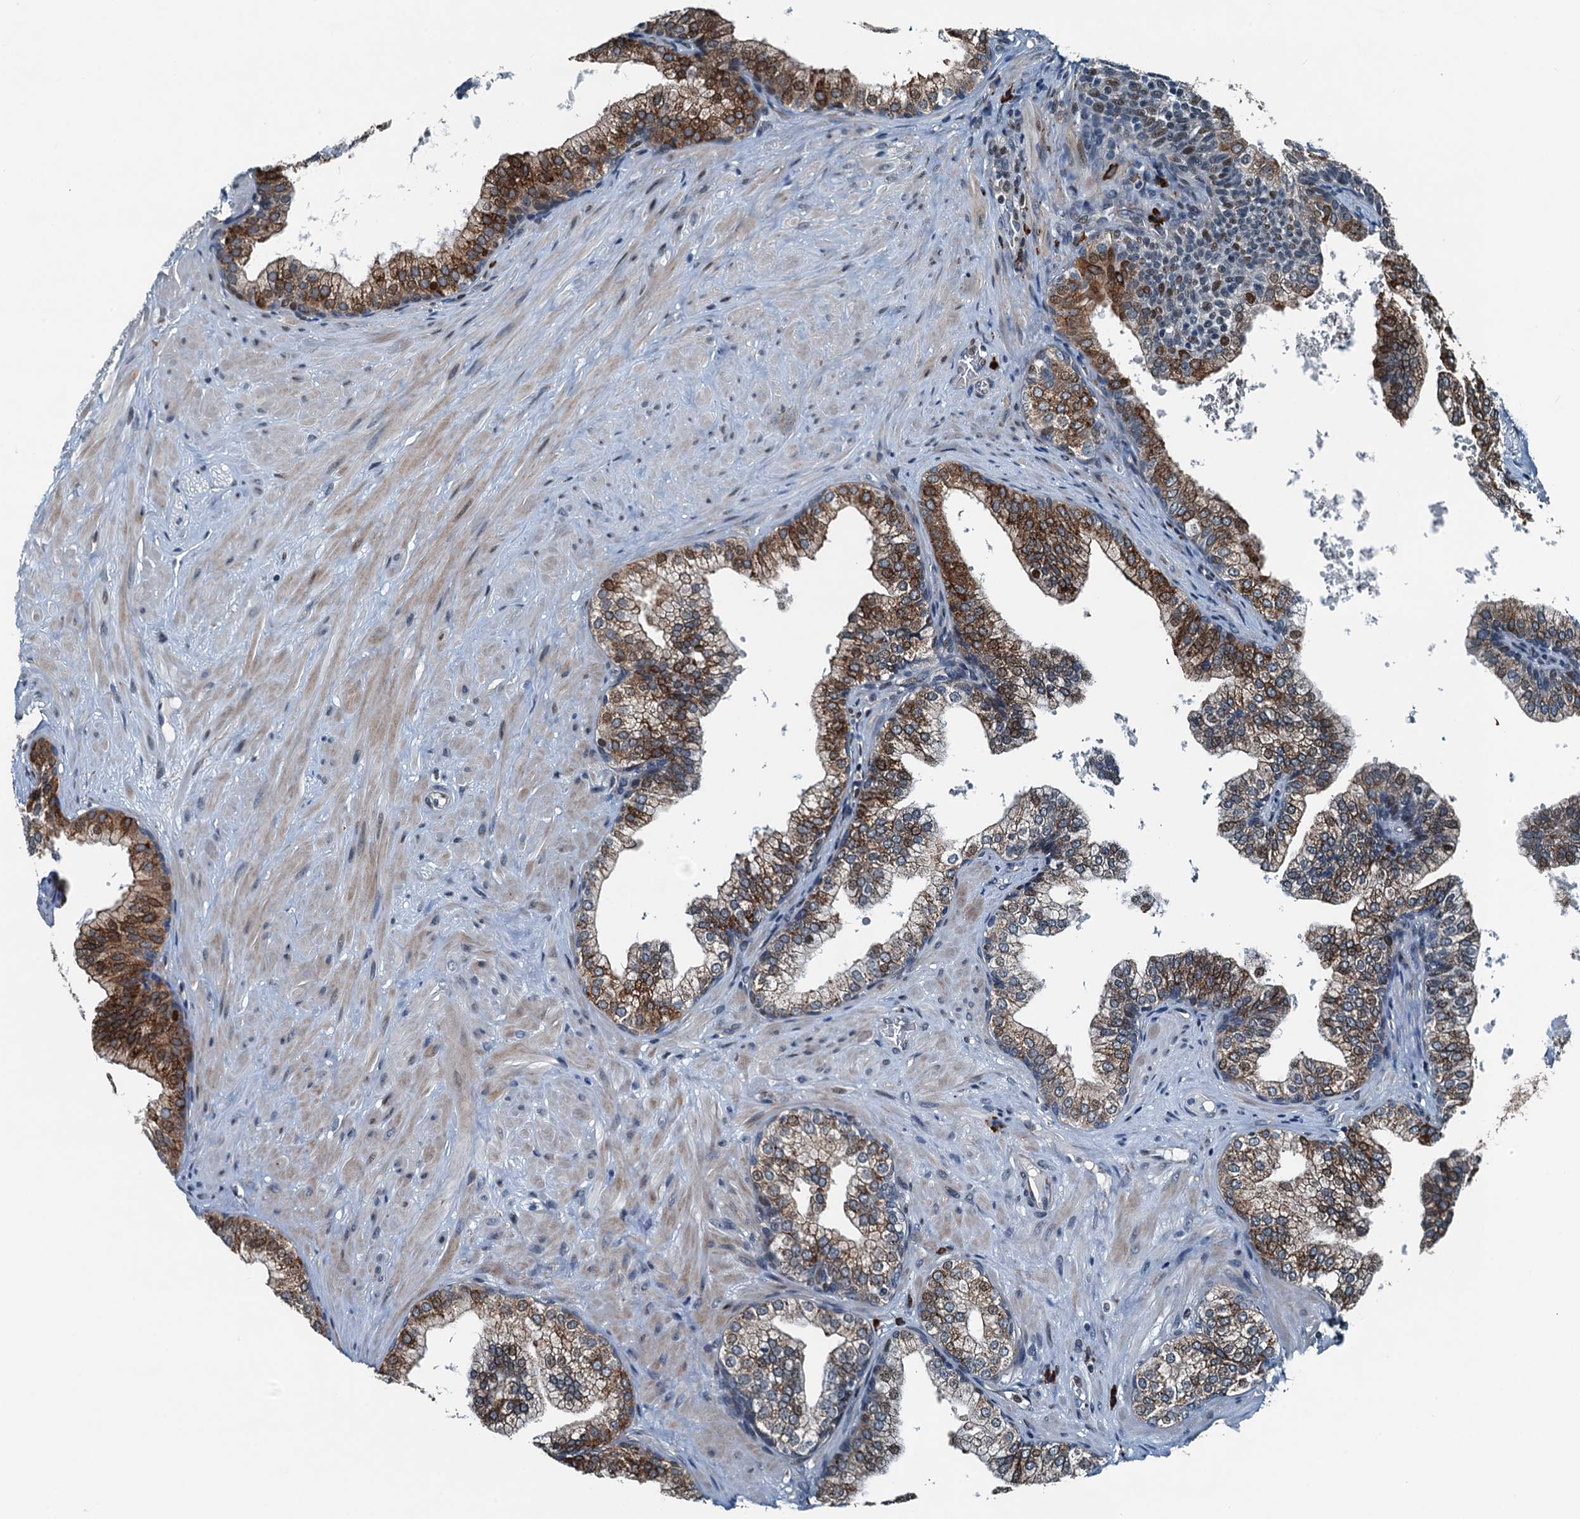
{"staining": {"intensity": "moderate", "quantity": "25%-75%", "location": "cytoplasmic/membranous,nuclear"}, "tissue": "prostate", "cell_type": "Glandular cells", "image_type": "normal", "snomed": [{"axis": "morphology", "description": "Normal tissue, NOS"}, {"axis": "topography", "description": "Prostate"}], "caption": "Prostate stained with IHC reveals moderate cytoplasmic/membranous,nuclear expression in about 25%-75% of glandular cells.", "gene": "TAMALIN", "patient": {"sex": "male", "age": 60}}